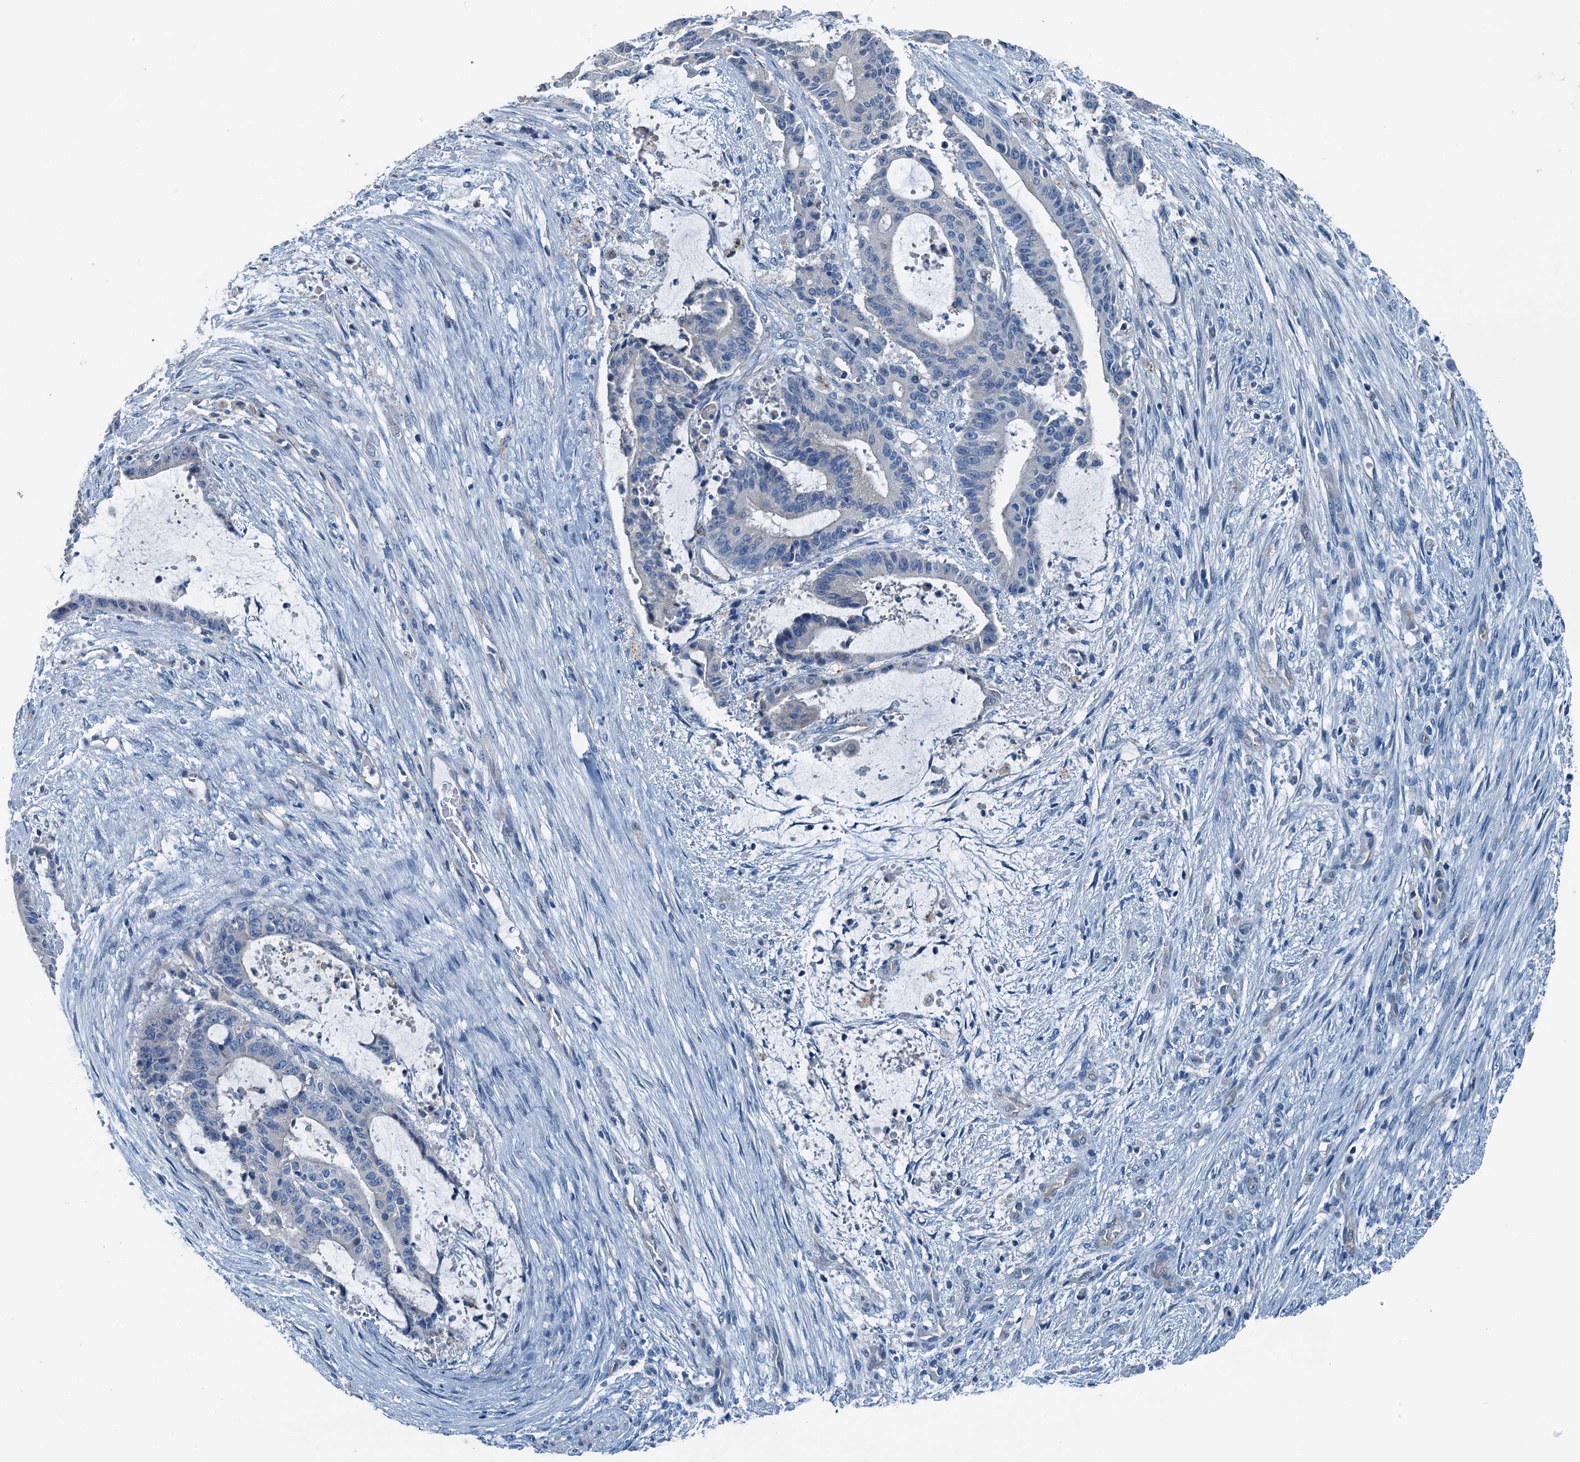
{"staining": {"intensity": "negative", "quantity": "none", "location": "none"}, "tissue": "liver cancer", "cell_type": "Tumor cells", "image_type": "cancer", "snomed": [{"axis": "morphology", "description": "Normal tissue, NOS"}, {"axis": "morphology", "description": "Cholangiocarcinoma"}, {"axis": "topography", "description": "Liver"}, {"axis": "topography", "description": "Peripheral nerve tissue"}], "caption": "Tumor cells are negative for protein expression in human liver cancer.", "gene": "GFOD2", "patient": {"sex": "female", "age": 73}}